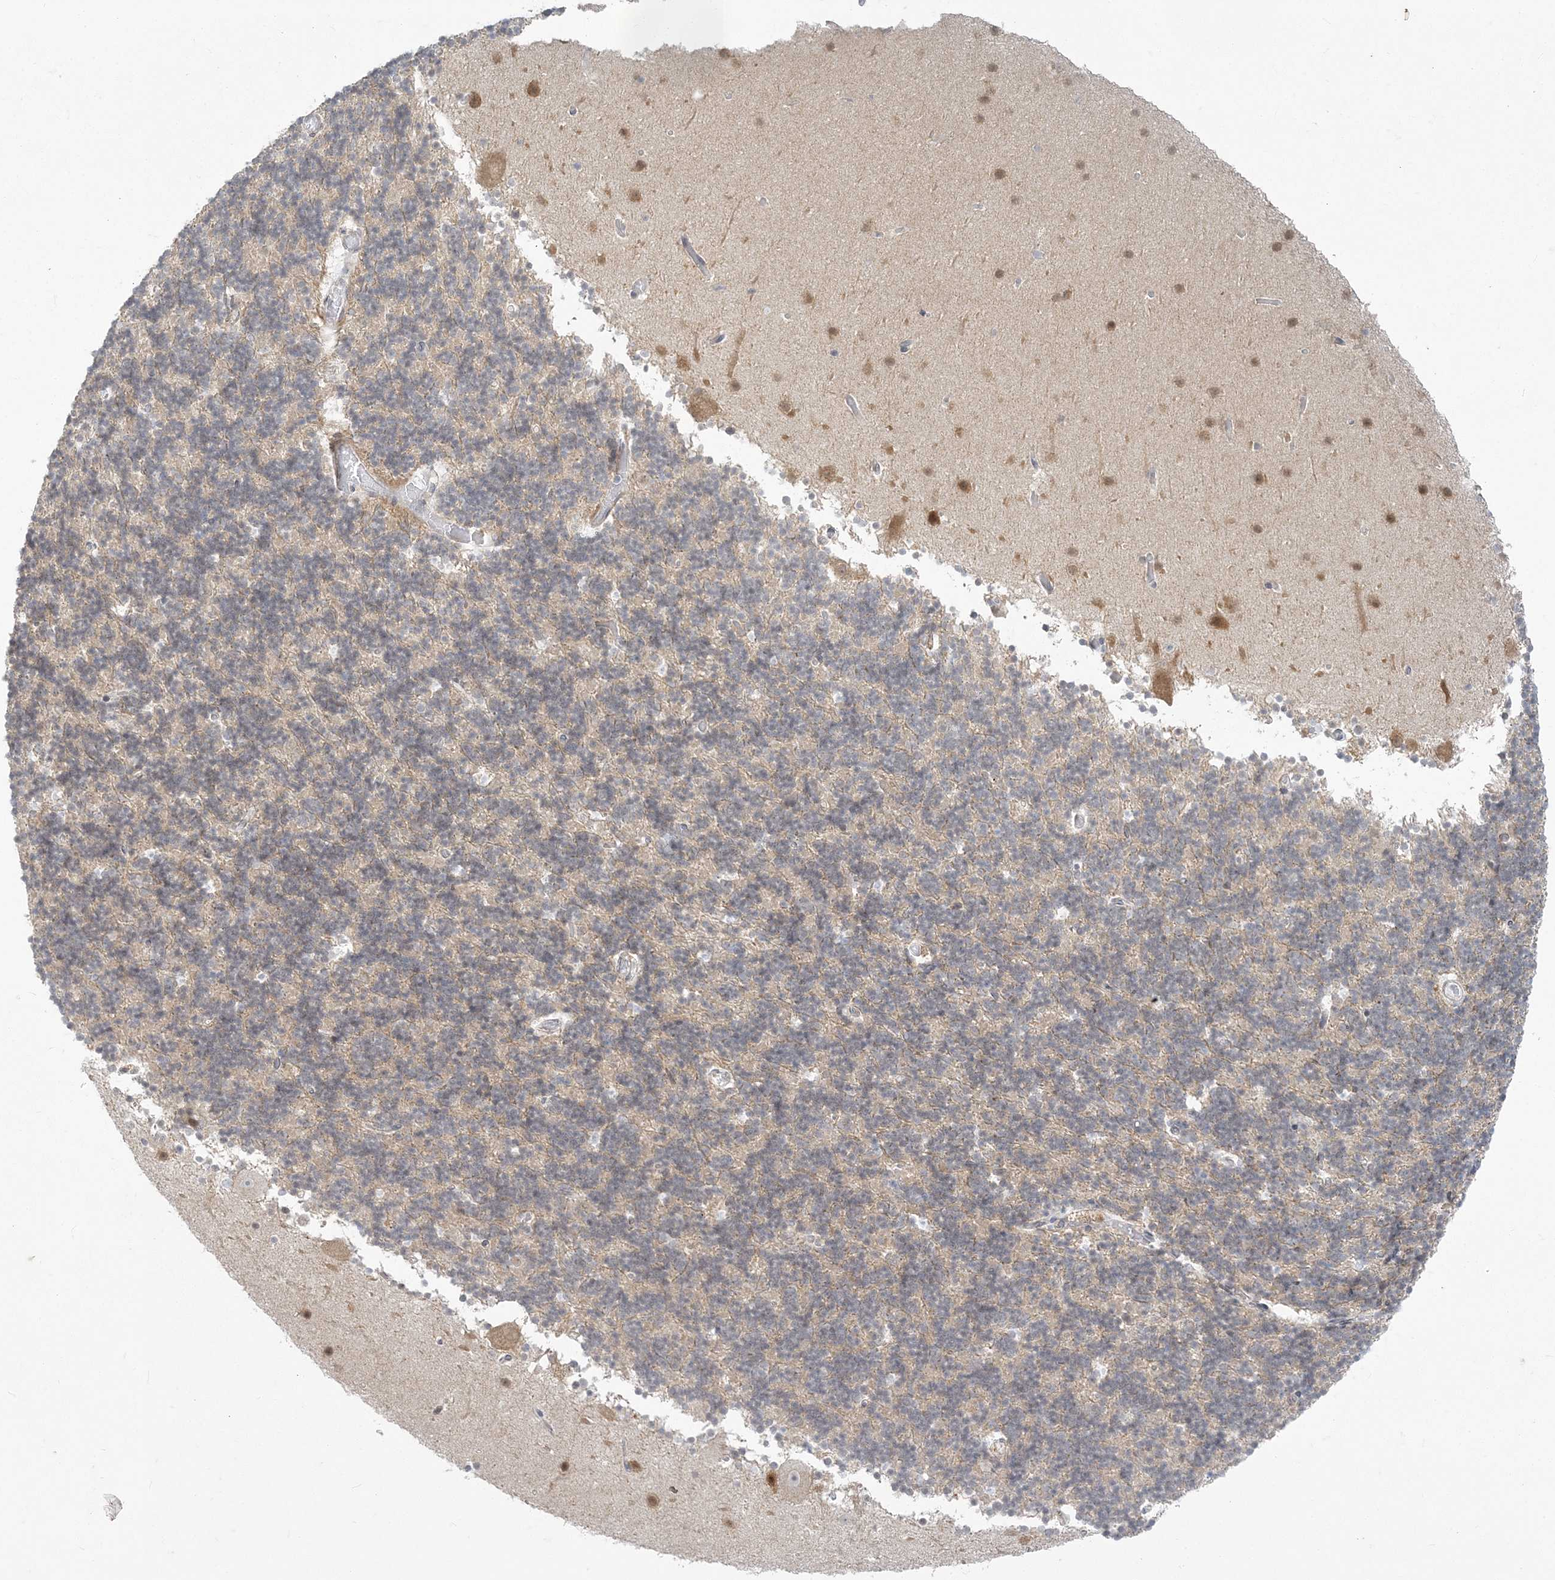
{"staining": {"intensity": "moderate", "quantity": "25%-75%", "location": "cytoplasmic/membranous"}, "tissue": "cerebellum", "cell_type": "Cells in granular layer", "image_type": "normal", "snomed": [{"axis": "morphology", "description": "Normal tissue, NOS"}, {"axis": "topography", "description": "Cerebellum"}], "caption": "Protein expression analysis of unremarkable human cerebellum reveals moderate cytoplasmic/membranous staining in about 25%-75% of cells in granular layer. (DAB = brown stain, brightfield microscopy at high magnification).", "gene": "ZC3H6", "patient": {"sex": "male", "age": 57}}